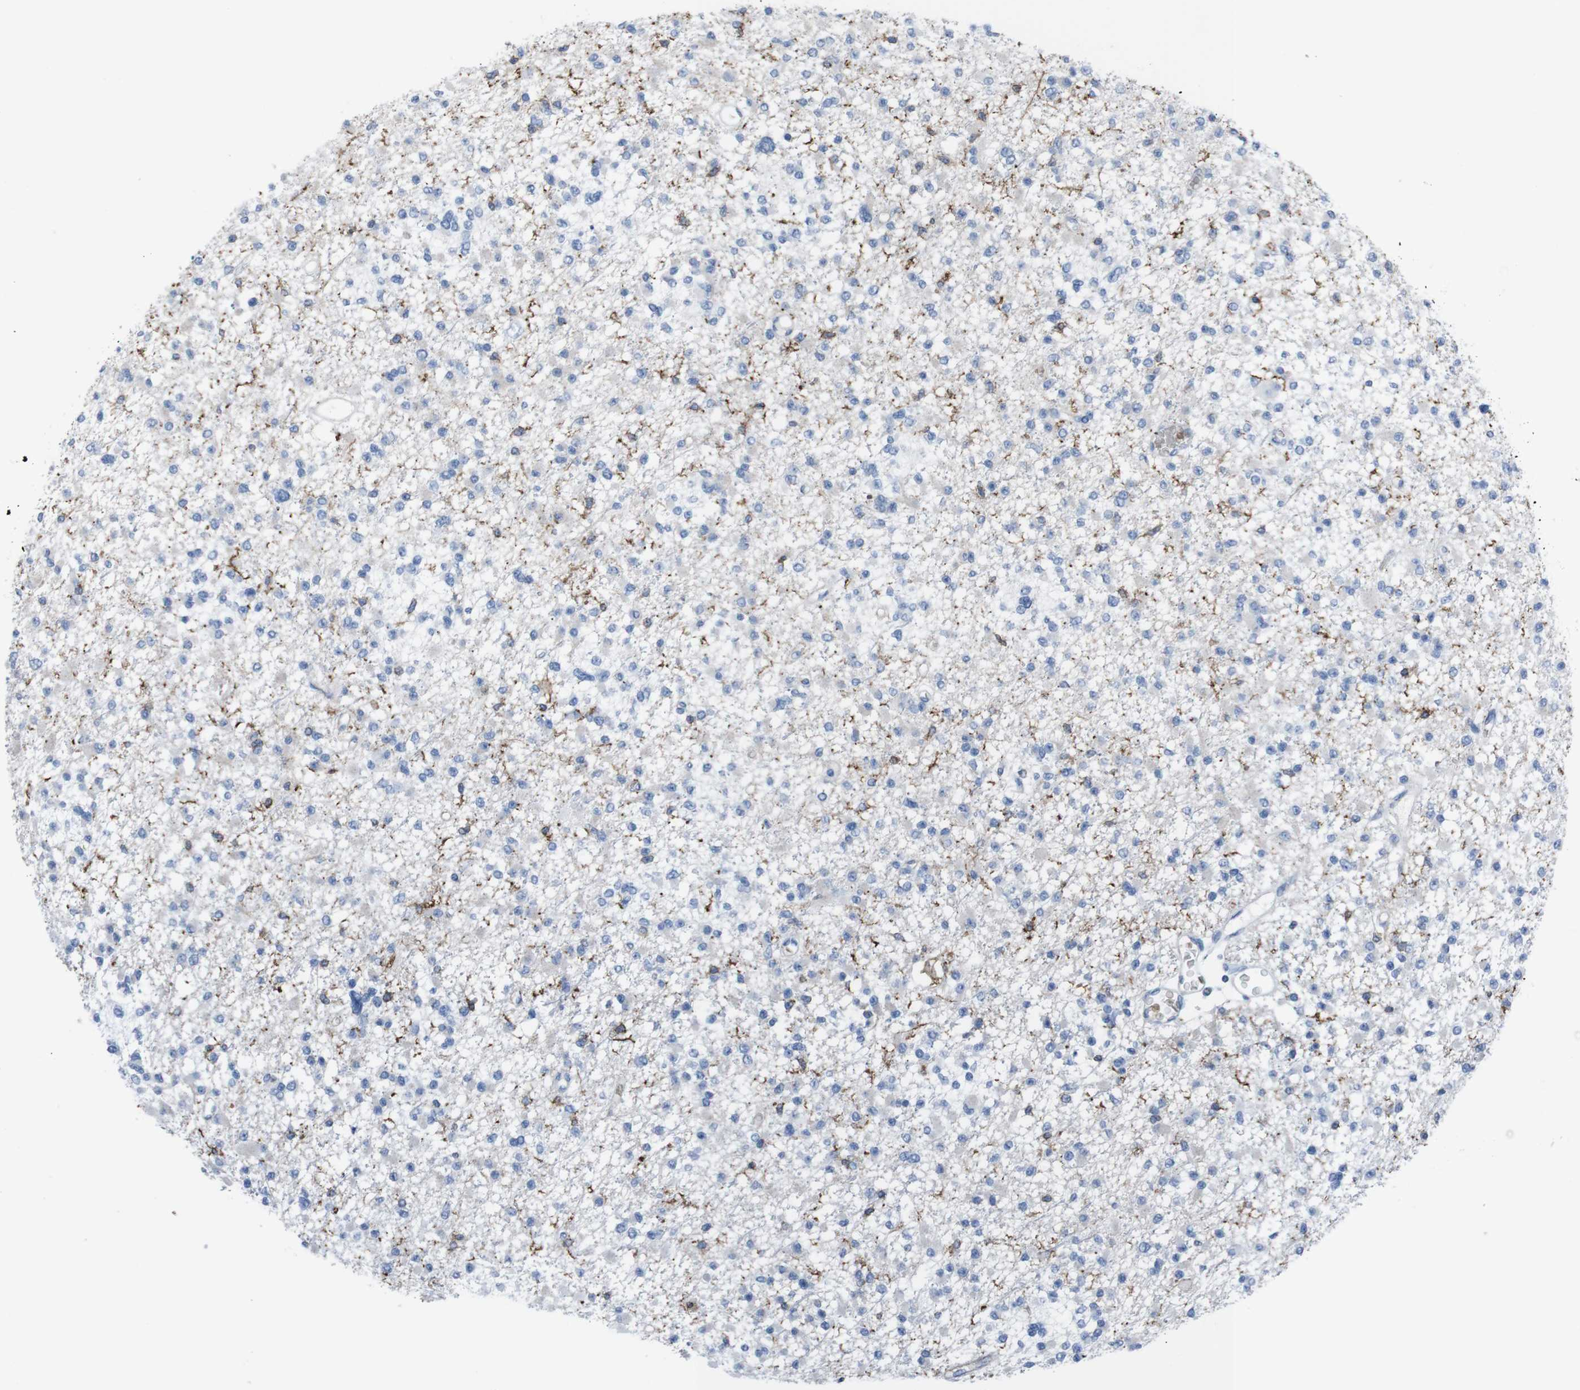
{"staining": {"intensity": "negative", "quantity": "none", "location": "none"}, "tissue": "glioma", "cell_type": "Tumor cells", "image_type": "cancer", "snomed": [{"axis": "morphology", "description": "Glioma, malignant, Low grade"}, {"axis": "topography", "description": "Brain"}], "caption": "Glioma stained for a protein using immunohistochemistry exhibits no expression tumor cells.", "gene": "ST6GAL1", "patient": {"sex": "female", "age": 22}}